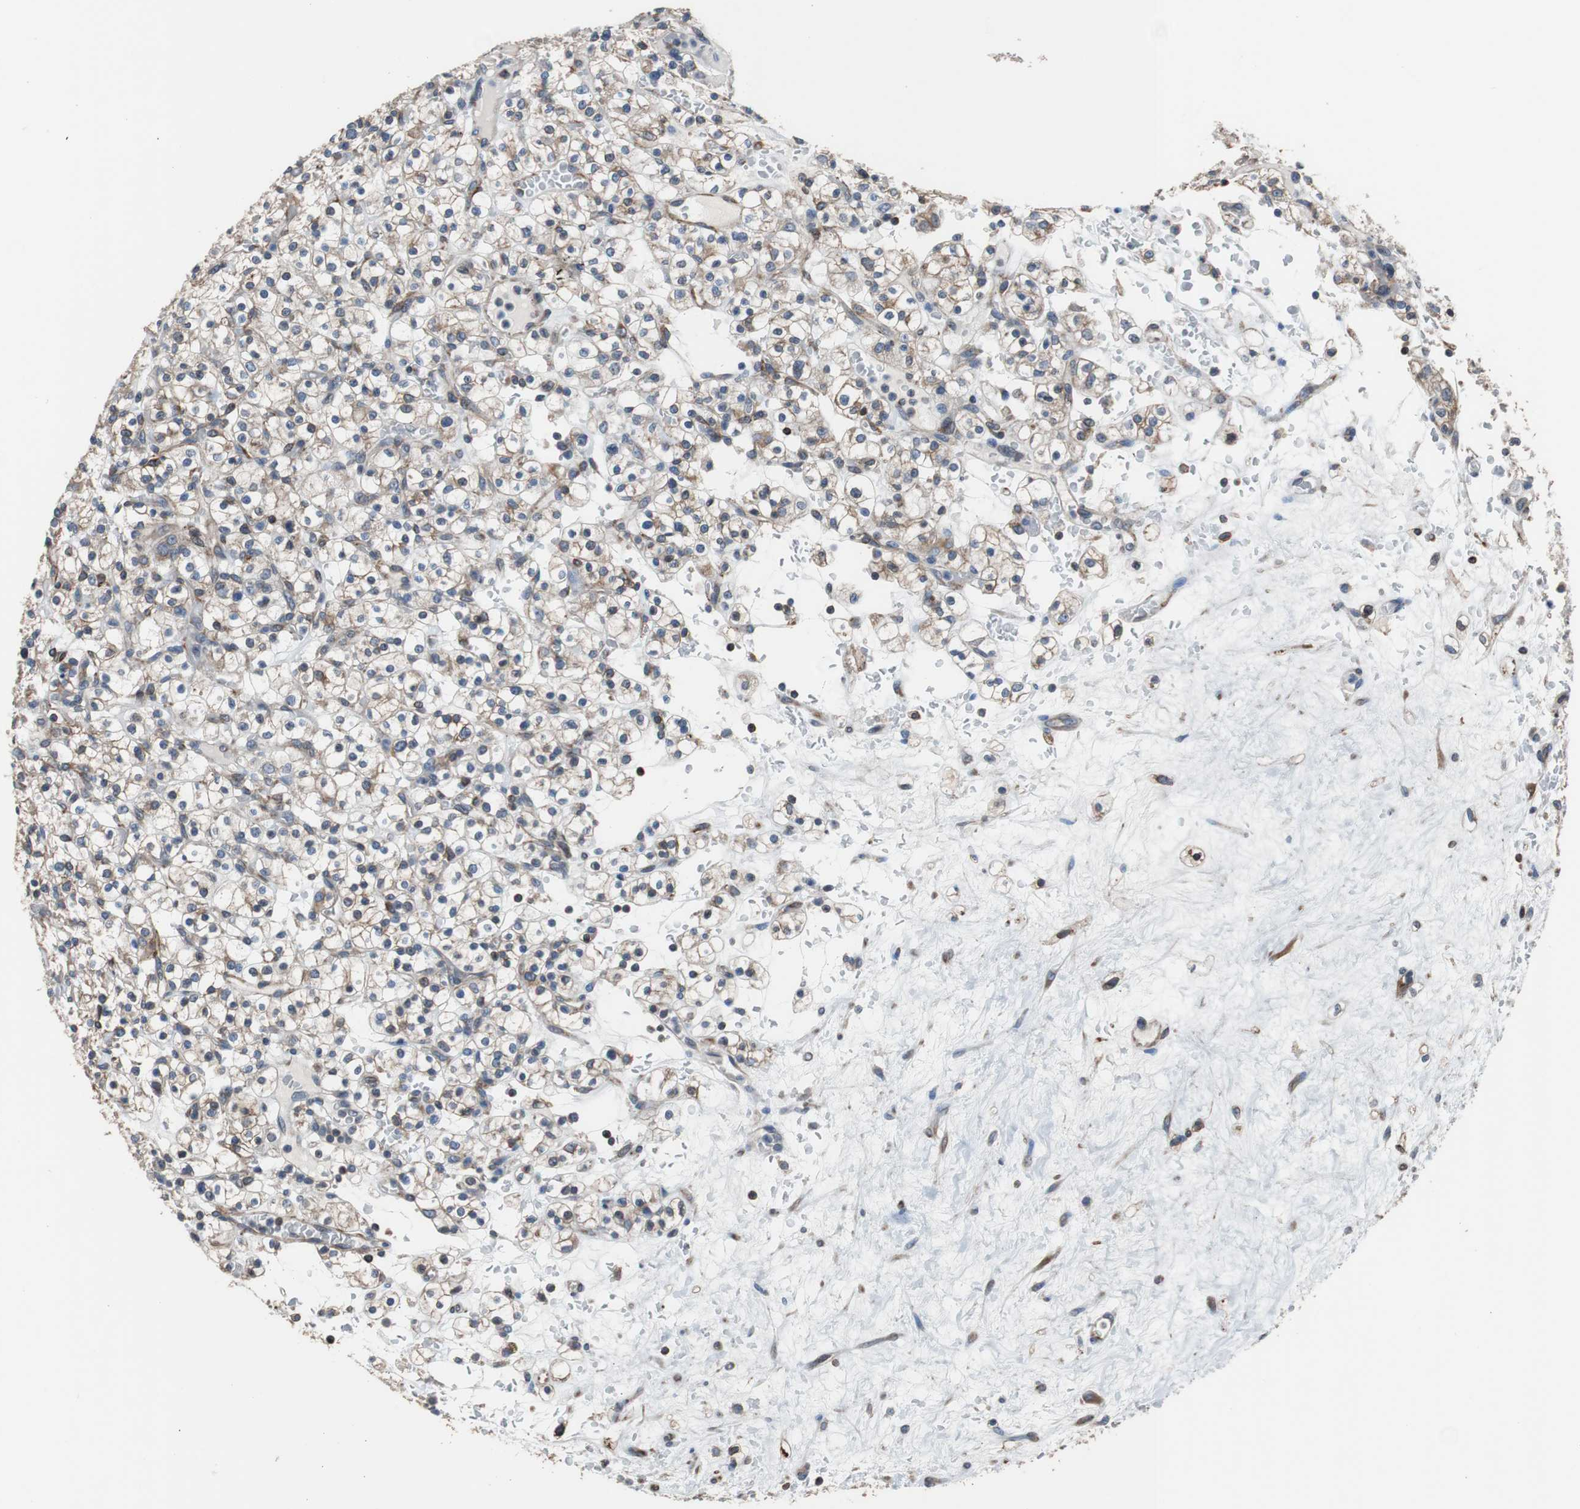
{"staining": {"intensity": "weak", "quantity": "25%-75%", "location": "cytoplasmic/membranous"}, "tissue": "renal cancer", "cell_type": "Tumor cells", "image_type": "cancer", "snomed": [{"axis": "morphology", "description": "Normal tissue, NOS"}, {"axis": "morphology", "description": "Adenocarcinoma, NOS"}, {"axis": "topography", "description": "Kidney"}], "caption": "Immunohistochemical staining of human adenocarcinoma (renal) demonstrates weak cytoplasmic/membranous protein positivity in about 25%-75% of tumor cells.", "gene": "PBXIP1", "patient": {"sex": "female", "age": 72}}